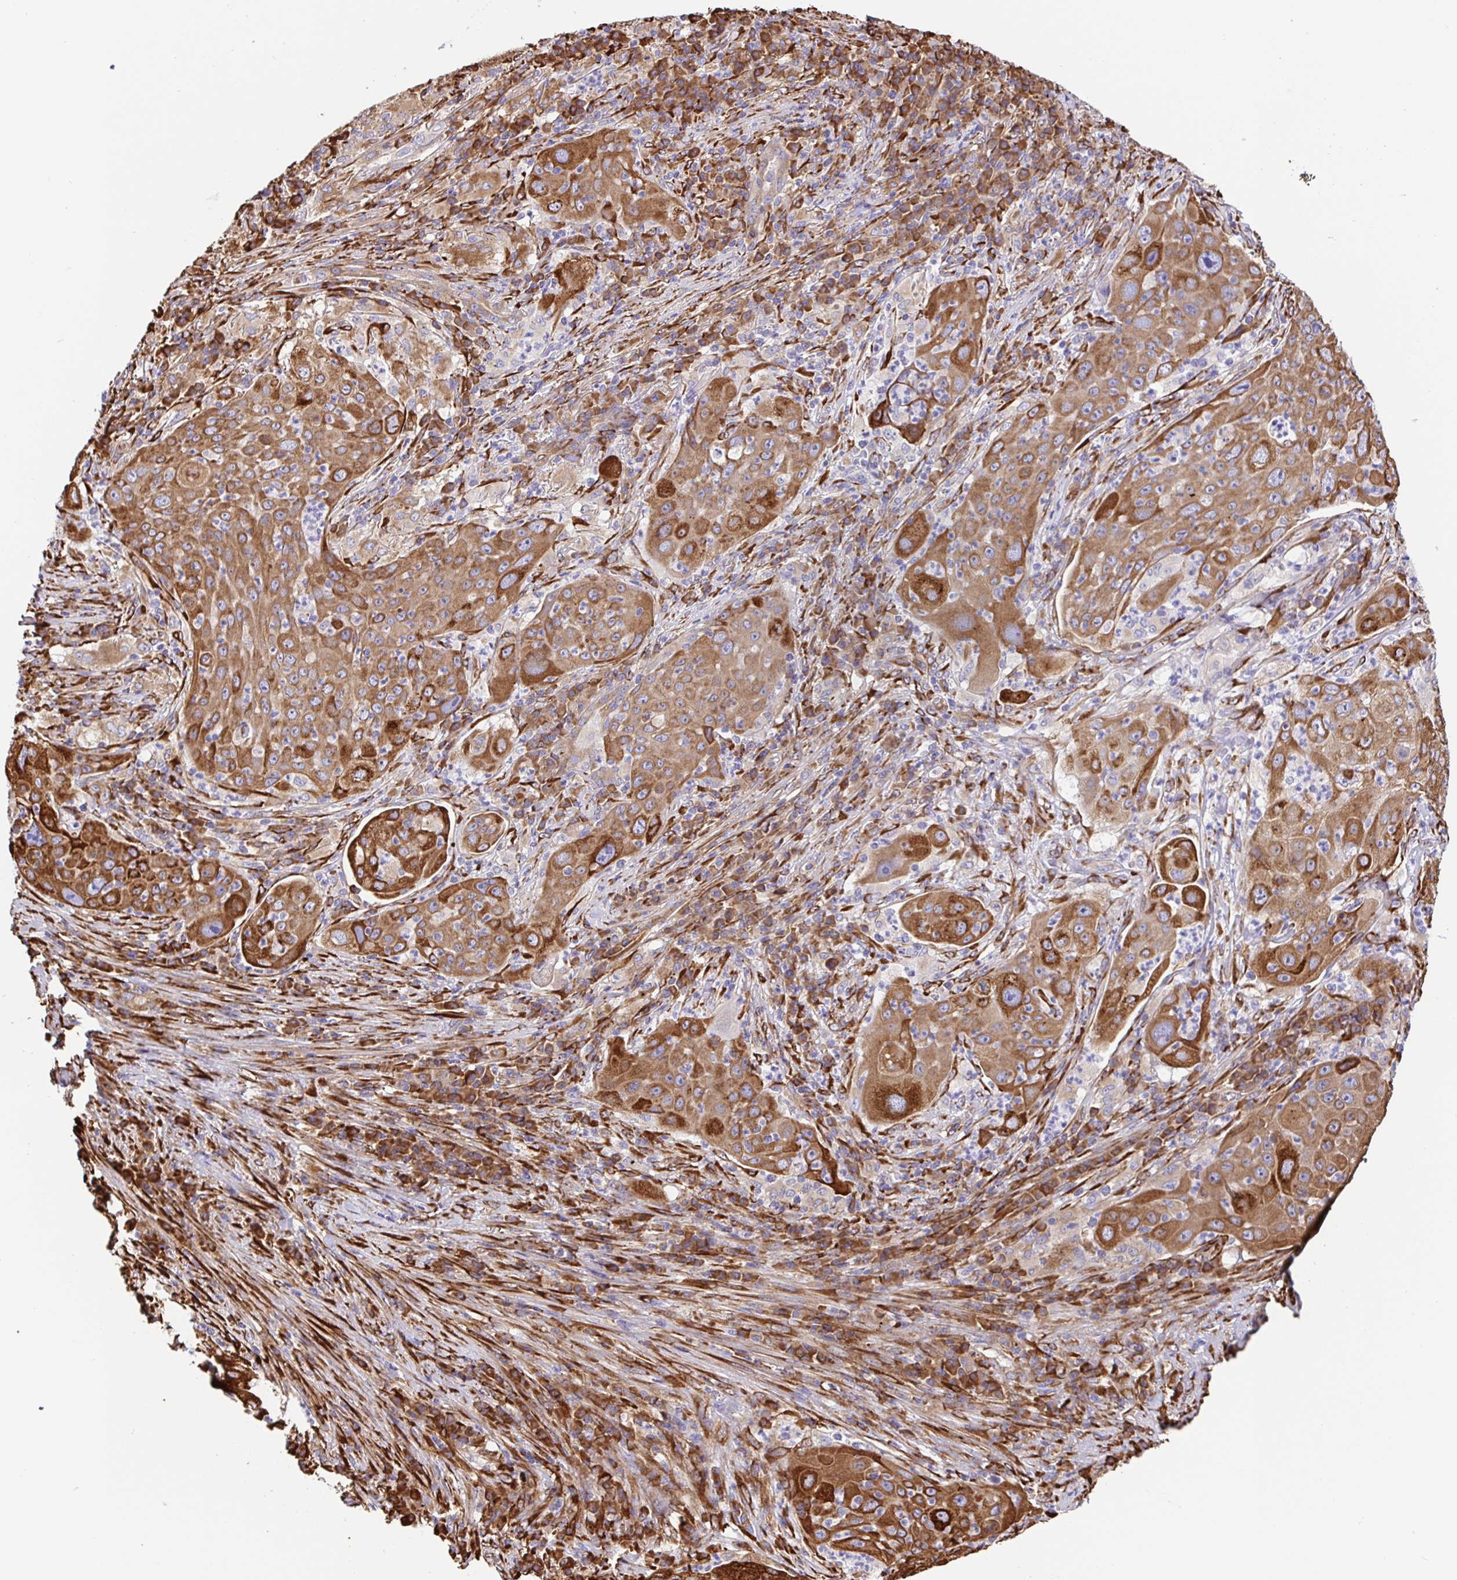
{"staining": {"intensity": "strong", "quantity": ">75%", "location": "cytoplasmic/membranous"}, "tissue": "lung cancer", "cell_type": "Tumor cells", "image_type": "cancer", "snomed": [{"axis": "morphology", "description": "Squamous cell carcinoma, NOS"}, {"axis": "topography", "description": "Lung"}], "caption": "This photomicrograph demonstrates immunohistochemistry staining of lung cancer (squamous cell carcinoma), with high strong cytoplasmic/membranous expression in about >75% of tumor cells.", "gene": "MAOA", "patient": {"sex": "female", "age": 59}}